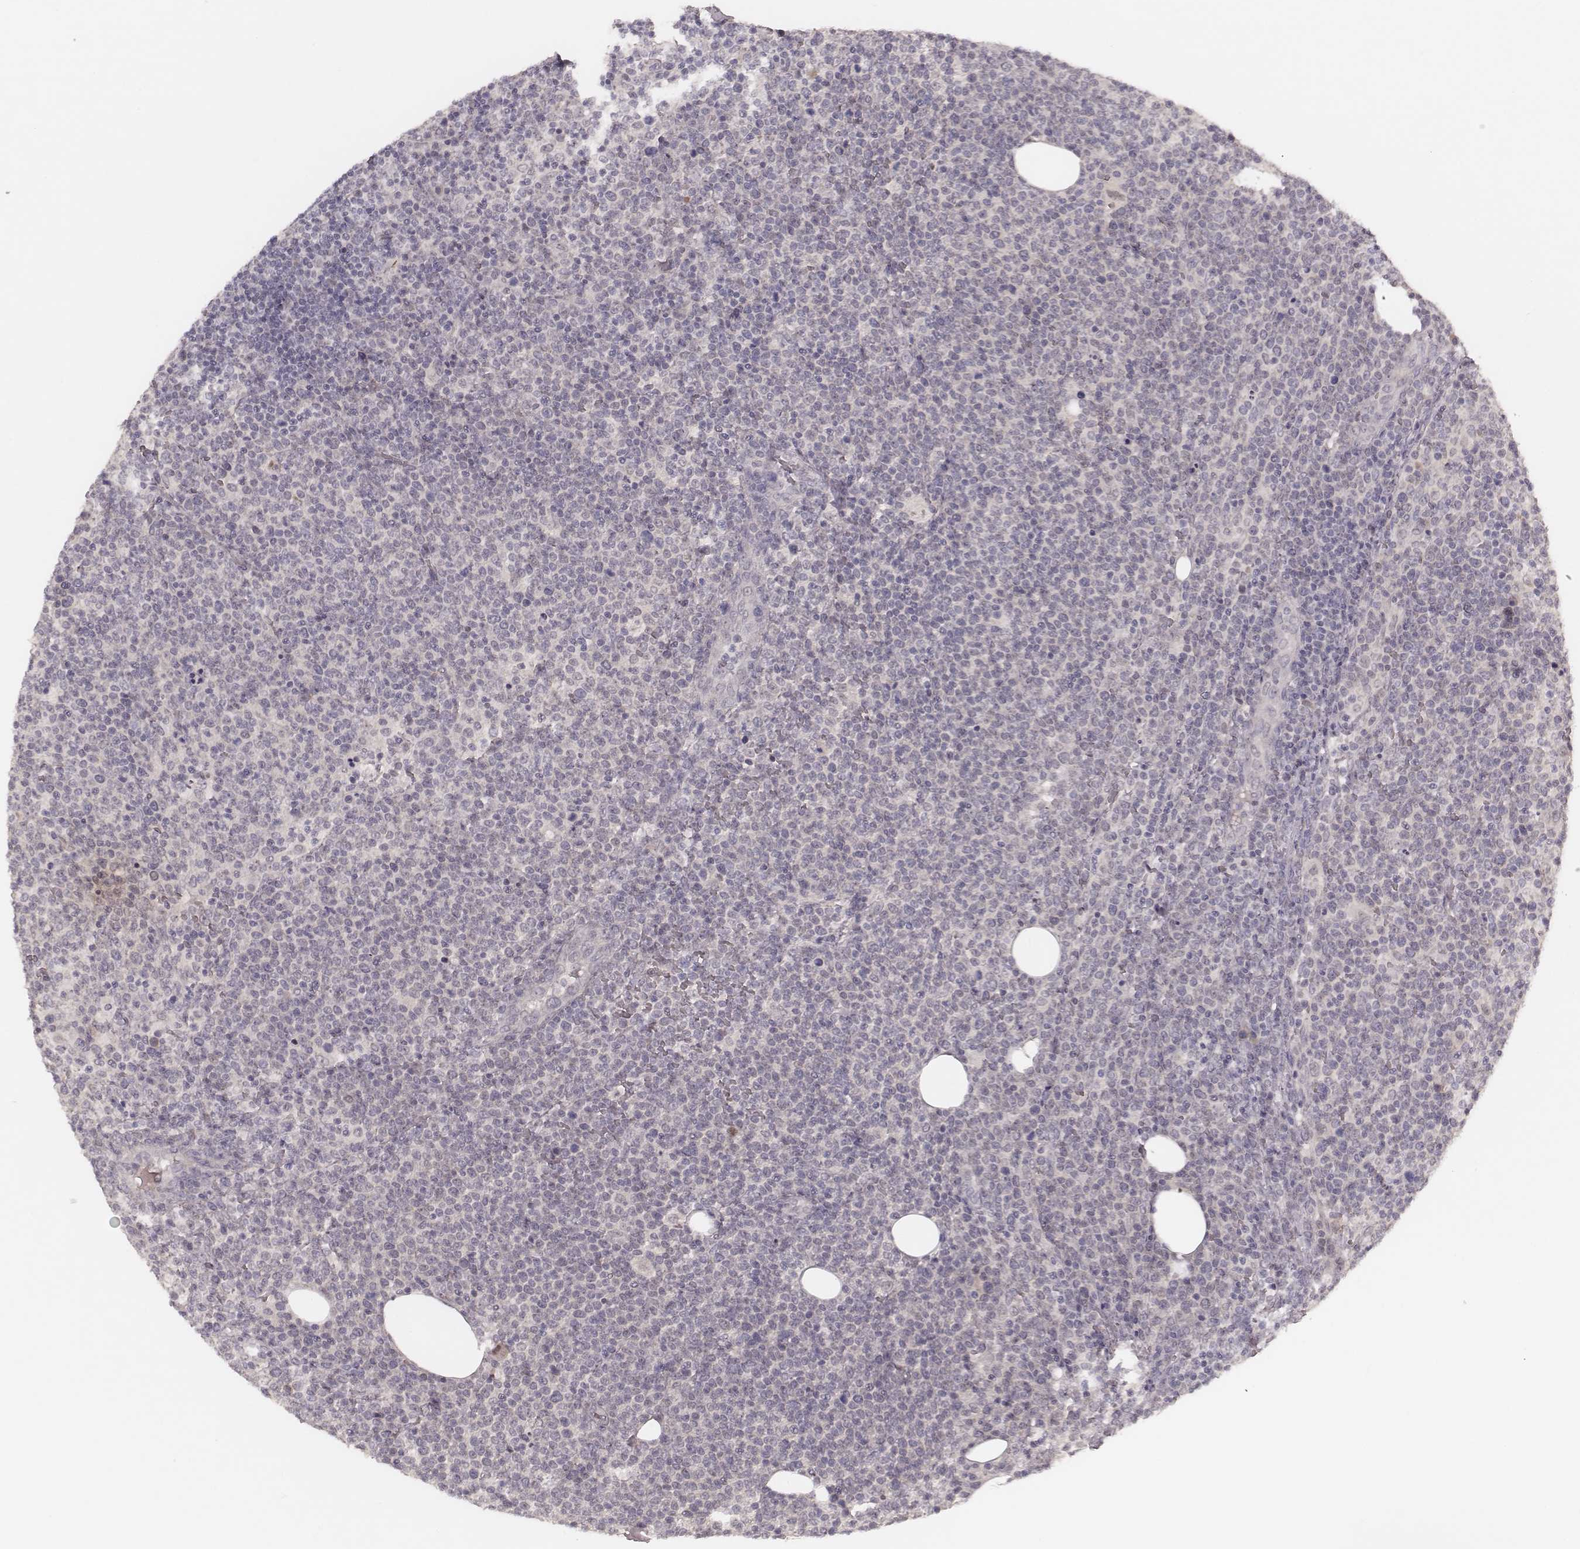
{"staining": {"intensity": "negative", "quantity": "none", "location": "none"}, "tissue": "lymphoma", "cell_type": "Tumor cells", "image_type": "cancer", "snomed": [{"axis": "morphology", "description": "Malignant lymphoma, non-Hodgkin's type, High grade"}, {"axis": "topography", "description": "Lymph node"}], "caption": "High magnification brightfield microscopy of malignant lymphoma, non-Hodgkin's type (high-grade) stained with DAB (brown) and counterstained with hematoxylin (blue): tumor cells show no significant staining.", "gene": "FAM13B", "patient": {"sex": "male", "age": 61}}